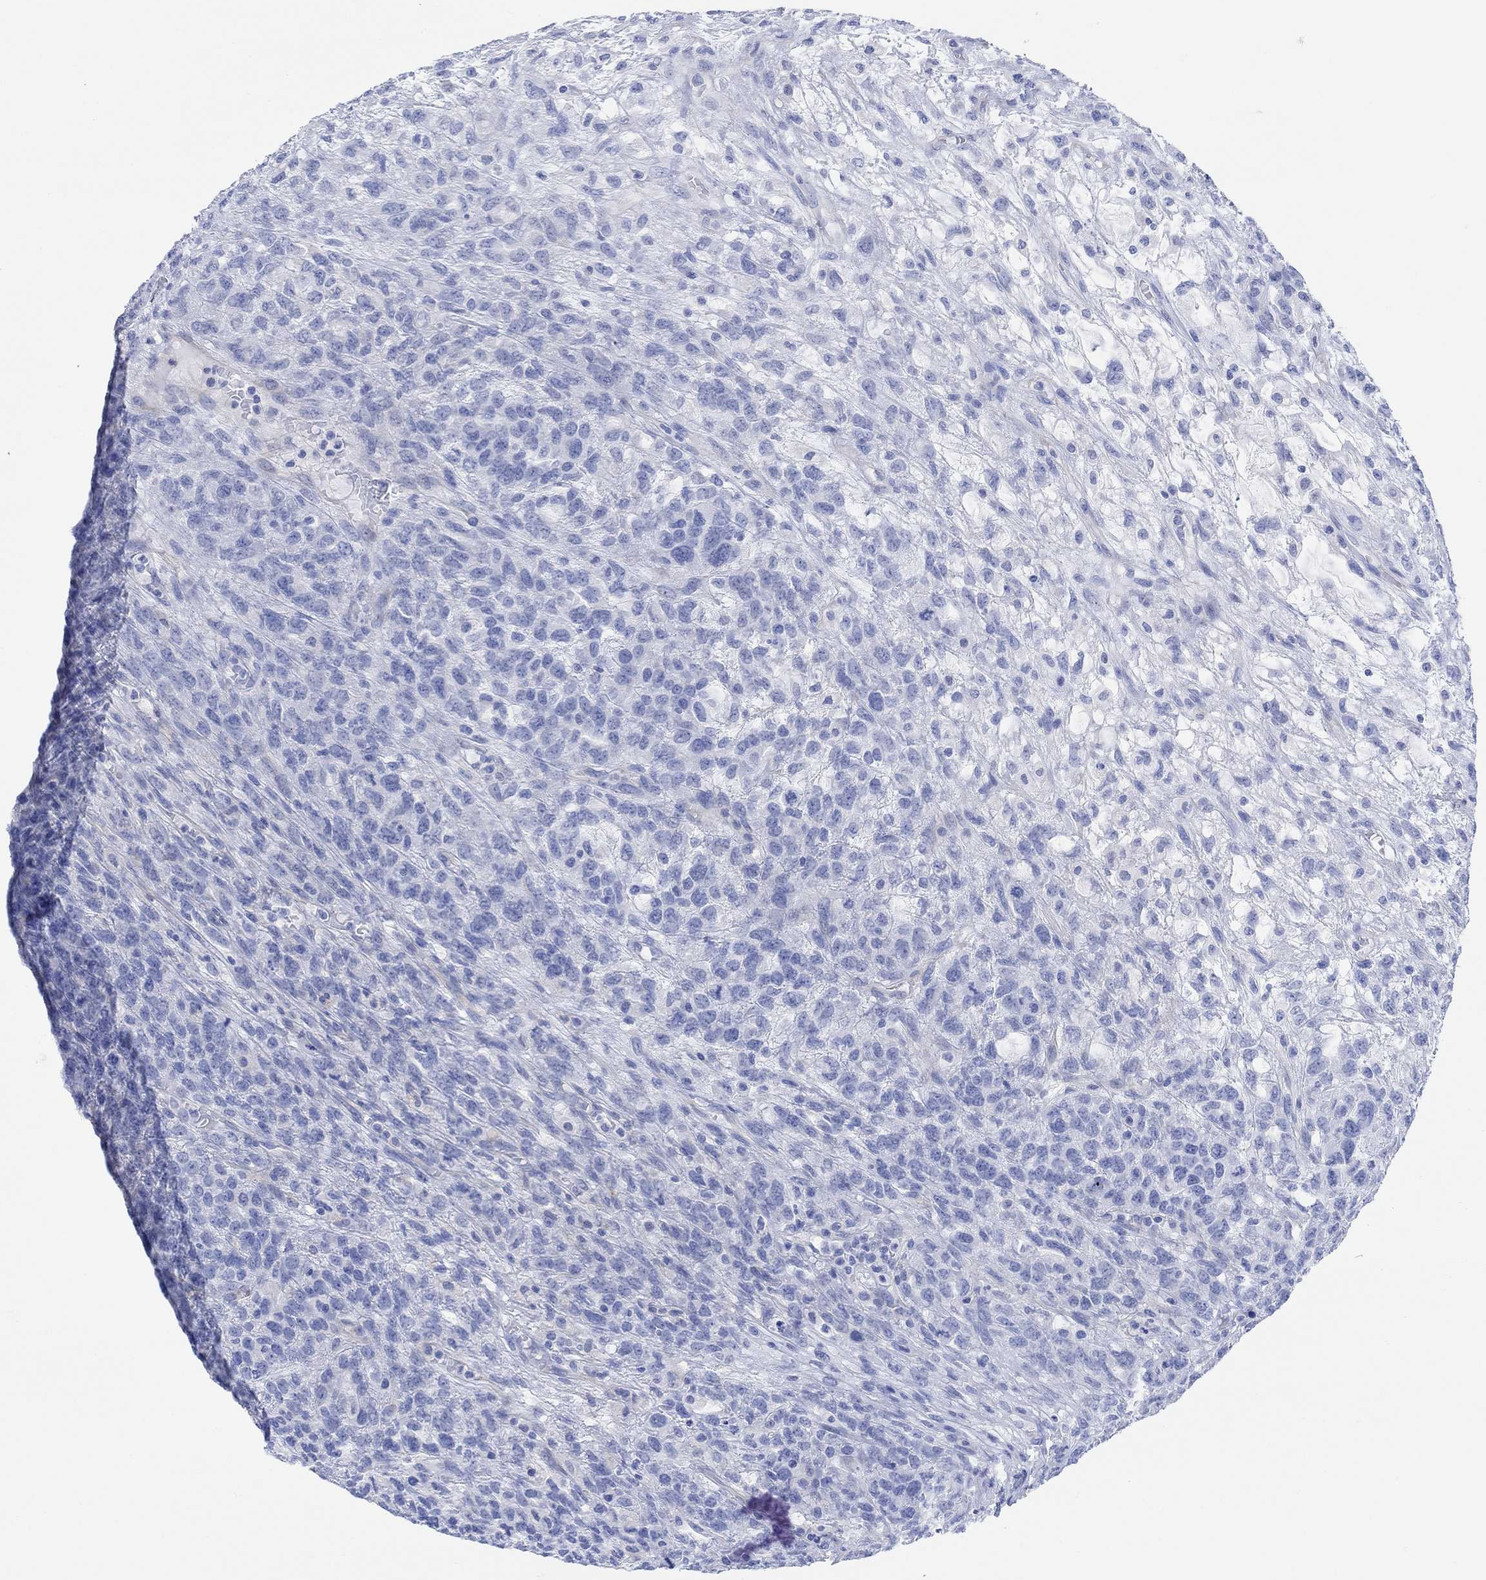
{"staining": {"intensity": "negative", "quantity": "none", "location": "none"}, "tissue": "testis cancer", "cell_type": "Tumor cells", "image_type": "cancer", "snomed": [{"axis": "morphology", "description": "Seminoma, NOS"}, {"axis": "topography", "description": "Testis"}], "caption": "DAB (3,3'-diaminobenzidine) immunohistochemical staining of seminoma (testis) reveals no significant expression in tumor cells.", "gene": "GNG13", "patient": {"sex": "male", "age": 52}}